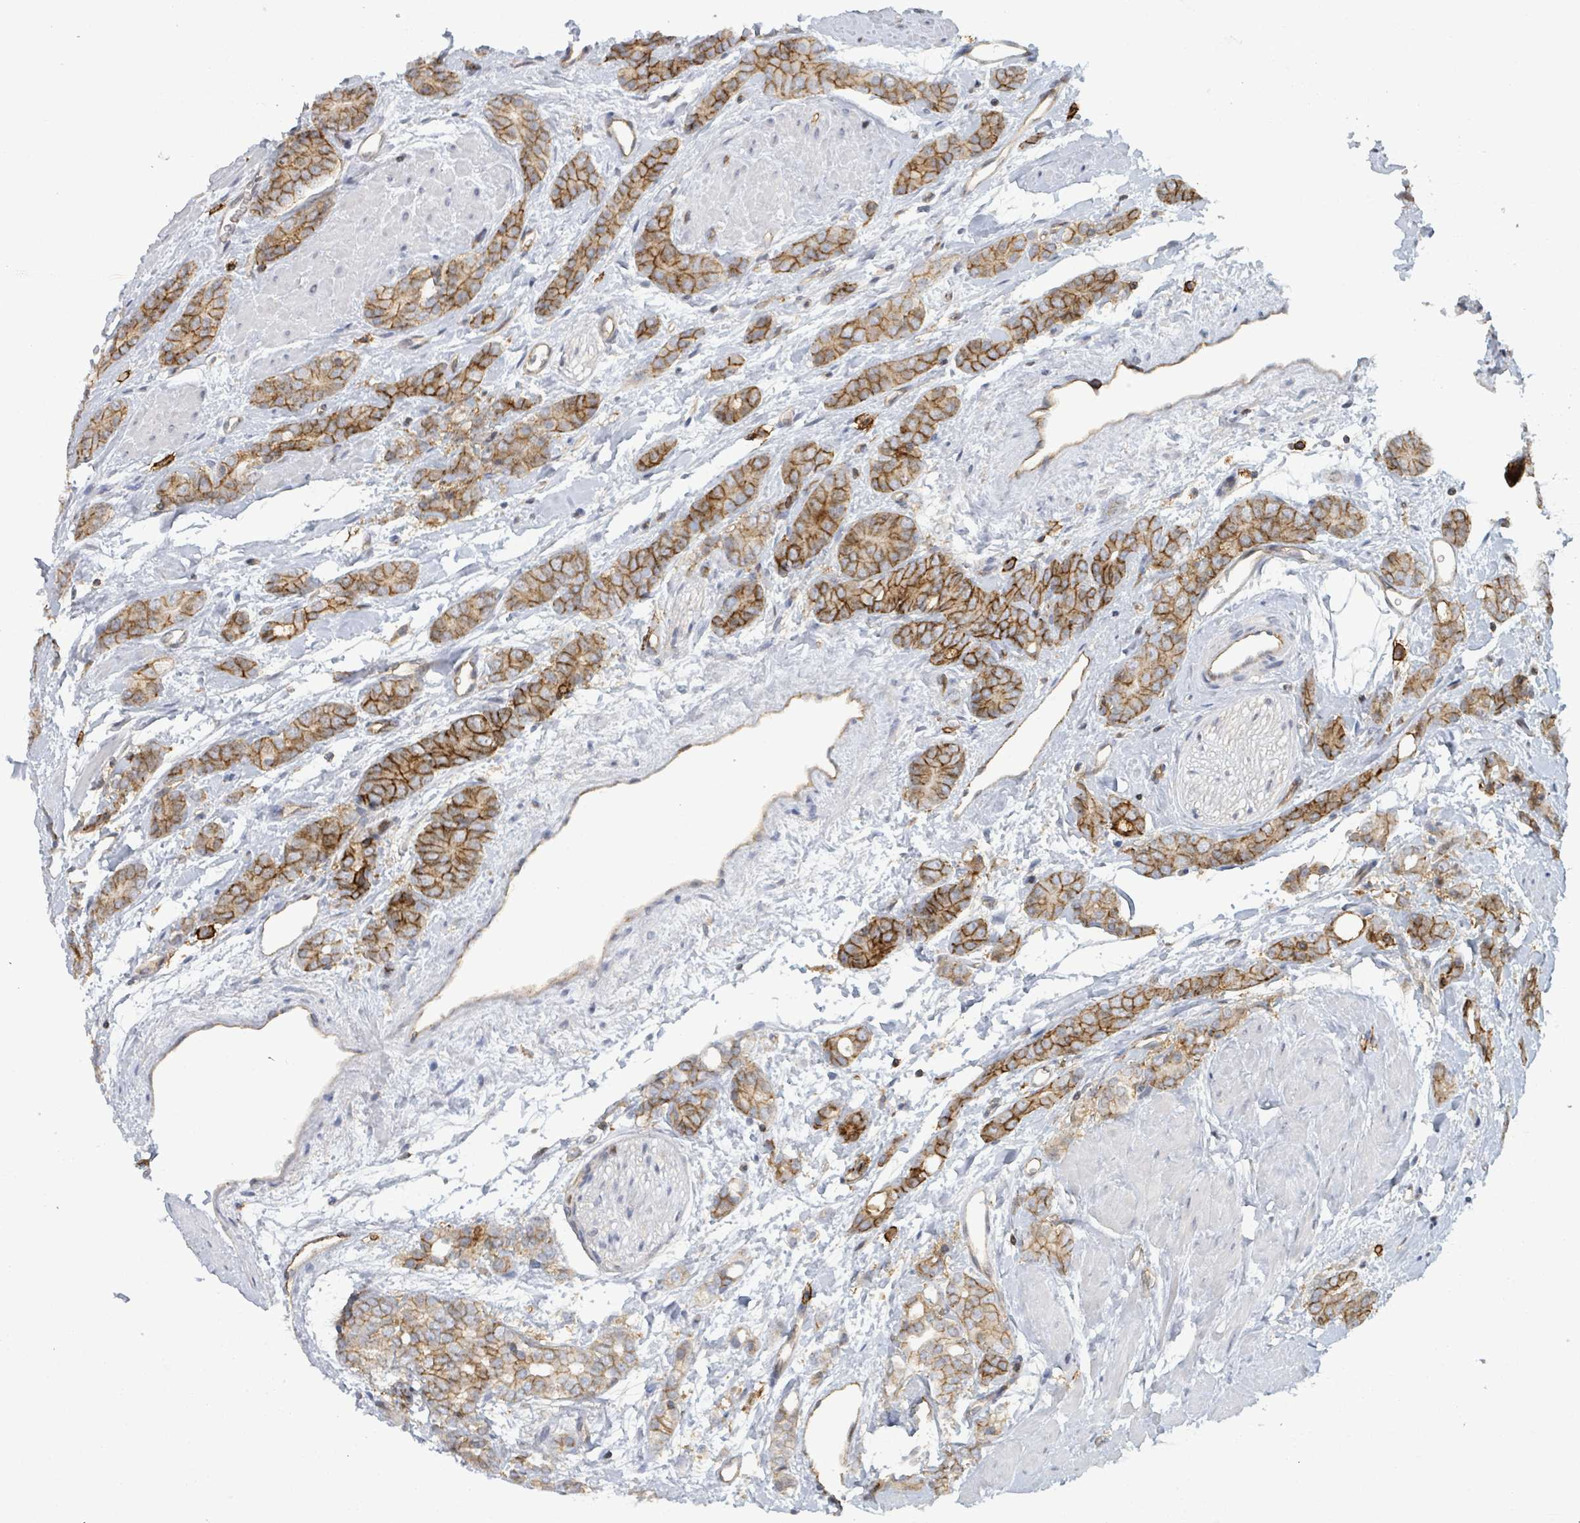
{"staining": {"intensity": "strong", "quantity": "25%-75%", "location": "cytoplasmic/membranous"}, "tissue": "prostate cancer", "cell_type": "Tumor cells", "image_type": "cancer", "snomed": [{"axis": "morphology", "description": "Adenocarcinoma, High grade"}, {"axis": "topography", "description": "Prostate"}], "caption": "Immunohistochemical staining of human prostate high-grade adenocarcinoma shows strong cytoplasmic/membranous protein positivity in about 25%-75% of tumor cells.", "gene": "TNFRSF14", "patient": {"sex": "male", "age": 62}}